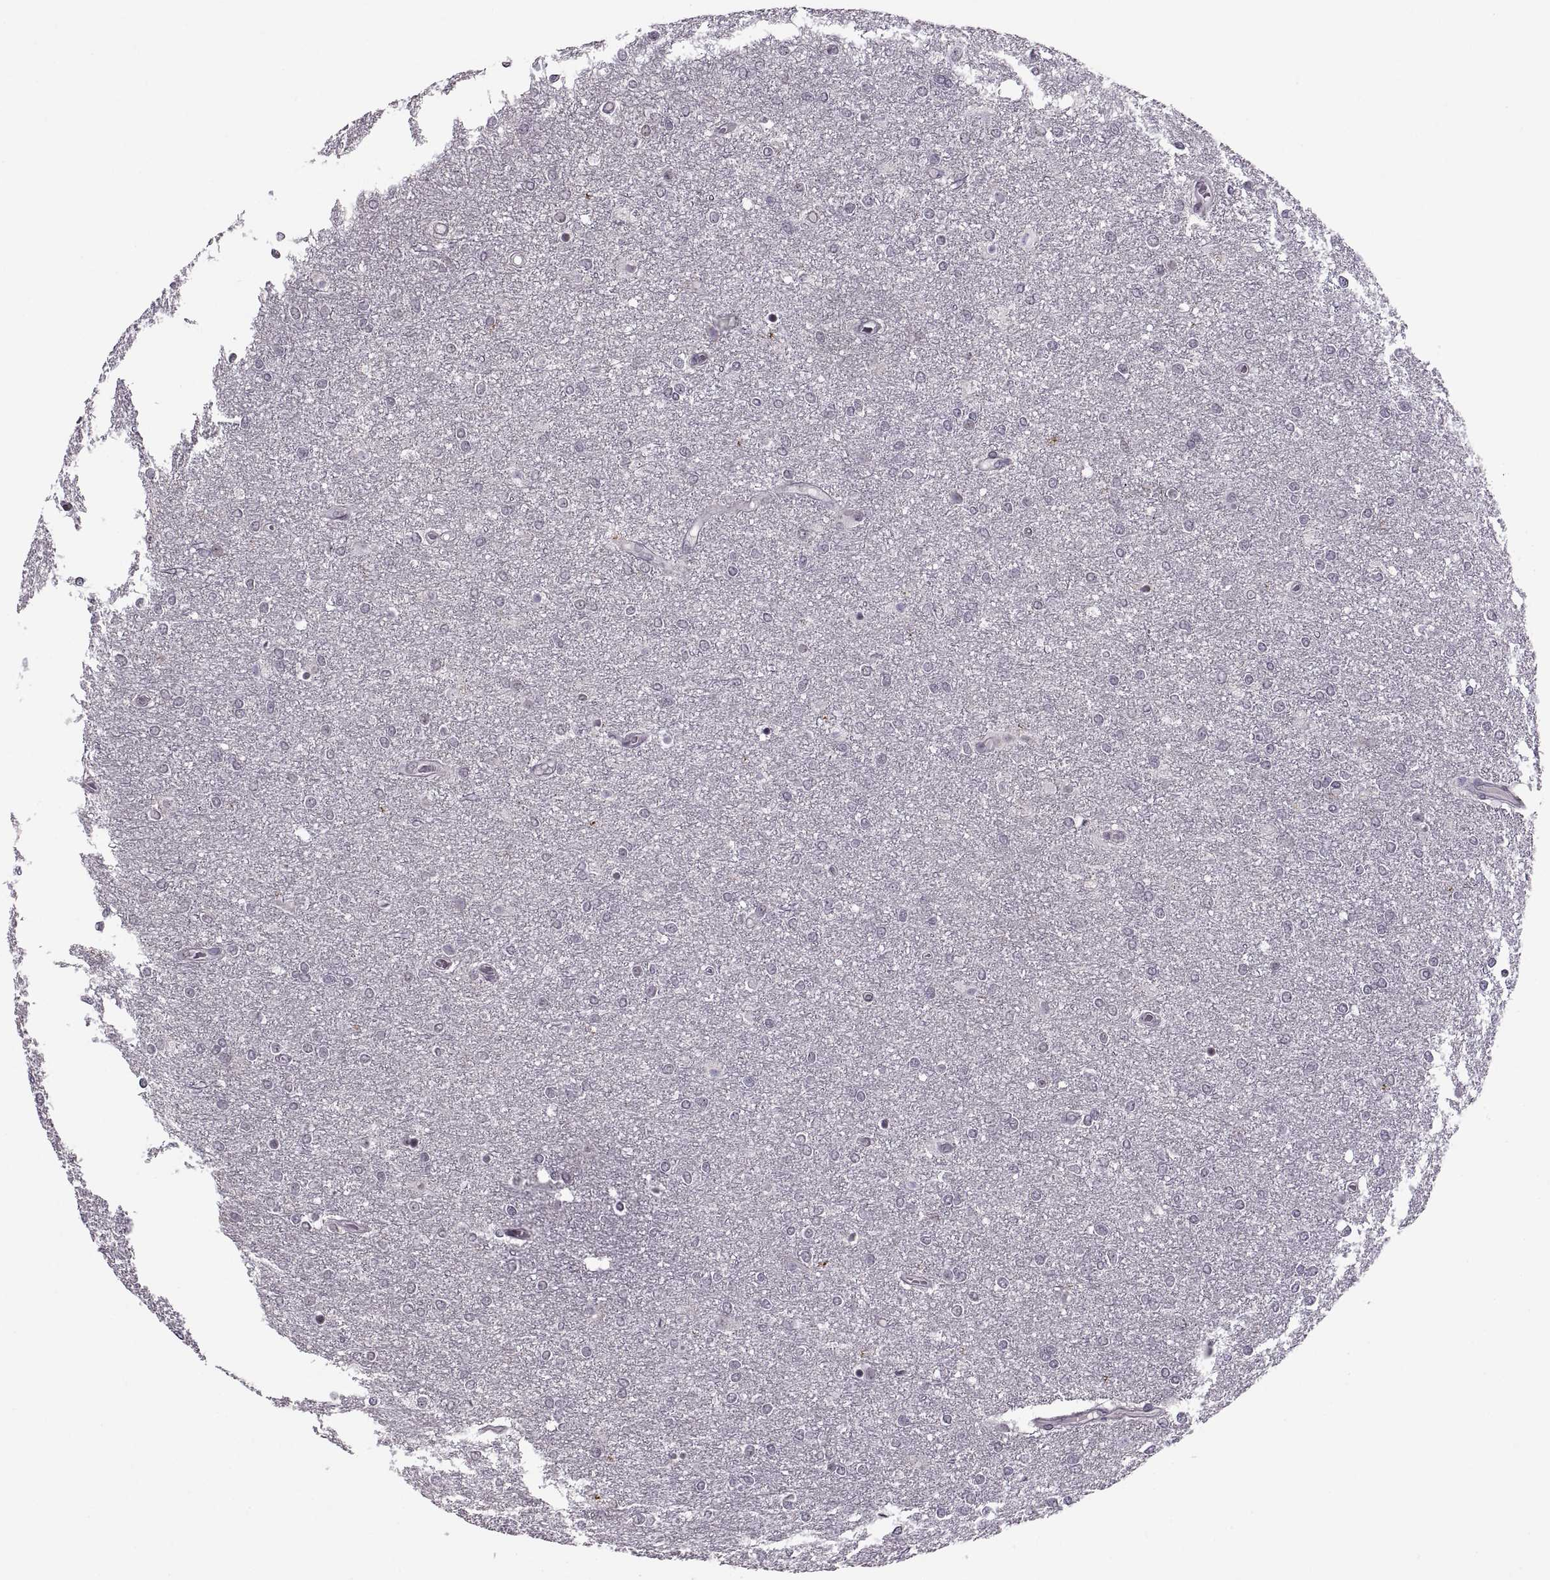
{"staining": {"intensity": "negative", "quantity": "none", "location": "none"}, "tissue": "glioma", "cell_type": "Tumor cells", "image_type": "cancer", "snomed": [{"axis": "morphology", "description": "Glioma, malignant, High grade"}, {"axis": "topography", "description": "Brain"}], "caption": "Immunohistochemistry (IHC) of glioma displays no positivity in tumor cells.", "gene": "OTP", "patient": {"sex": "female", "age": 61}}